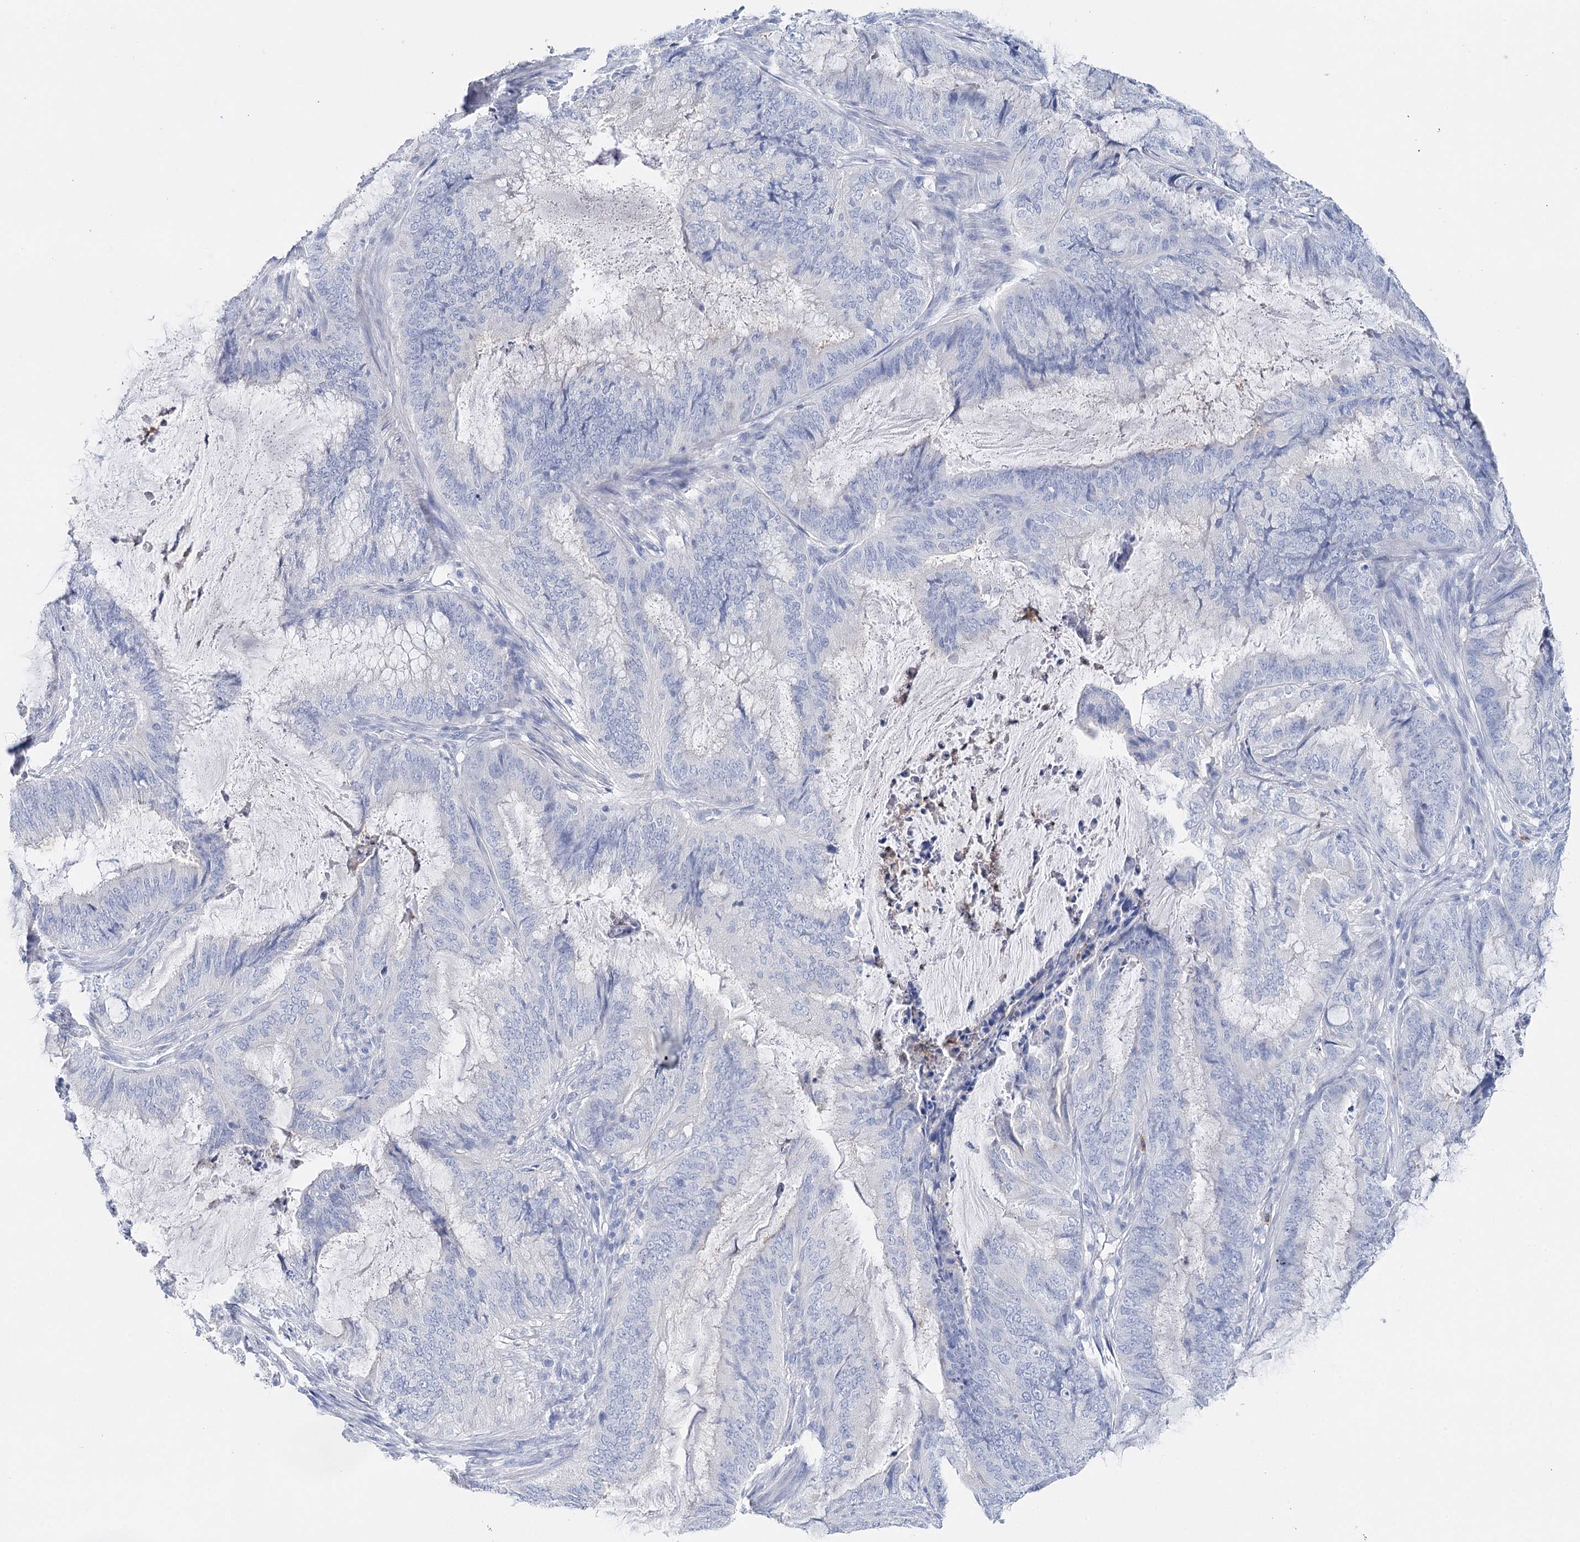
{"staining": {"intensity": "negative", "quantity": "none", "location": "none"}, "tissue": "endometrial cancer", "cell_type": "Tumor cells", "image_type": "cancer", "snomed": [{"axis": "morphology", "description": "Adenocarcinoma, NOS"}, {"axis": "topography", "description": "Endometrium"}], "caption": "A high-resolution histopathology image shows immunohistochemistry (IHC) staining of adenocarcinoma (endometrial), which exhibits no significant positivity in tumor cells. (DAB (3,3'-diaminobenzidine) immunohistochemistry with hematoxylin counter stain).", "gene": "CEACAM8", "patient": {"sex": "female", "age": 51}}